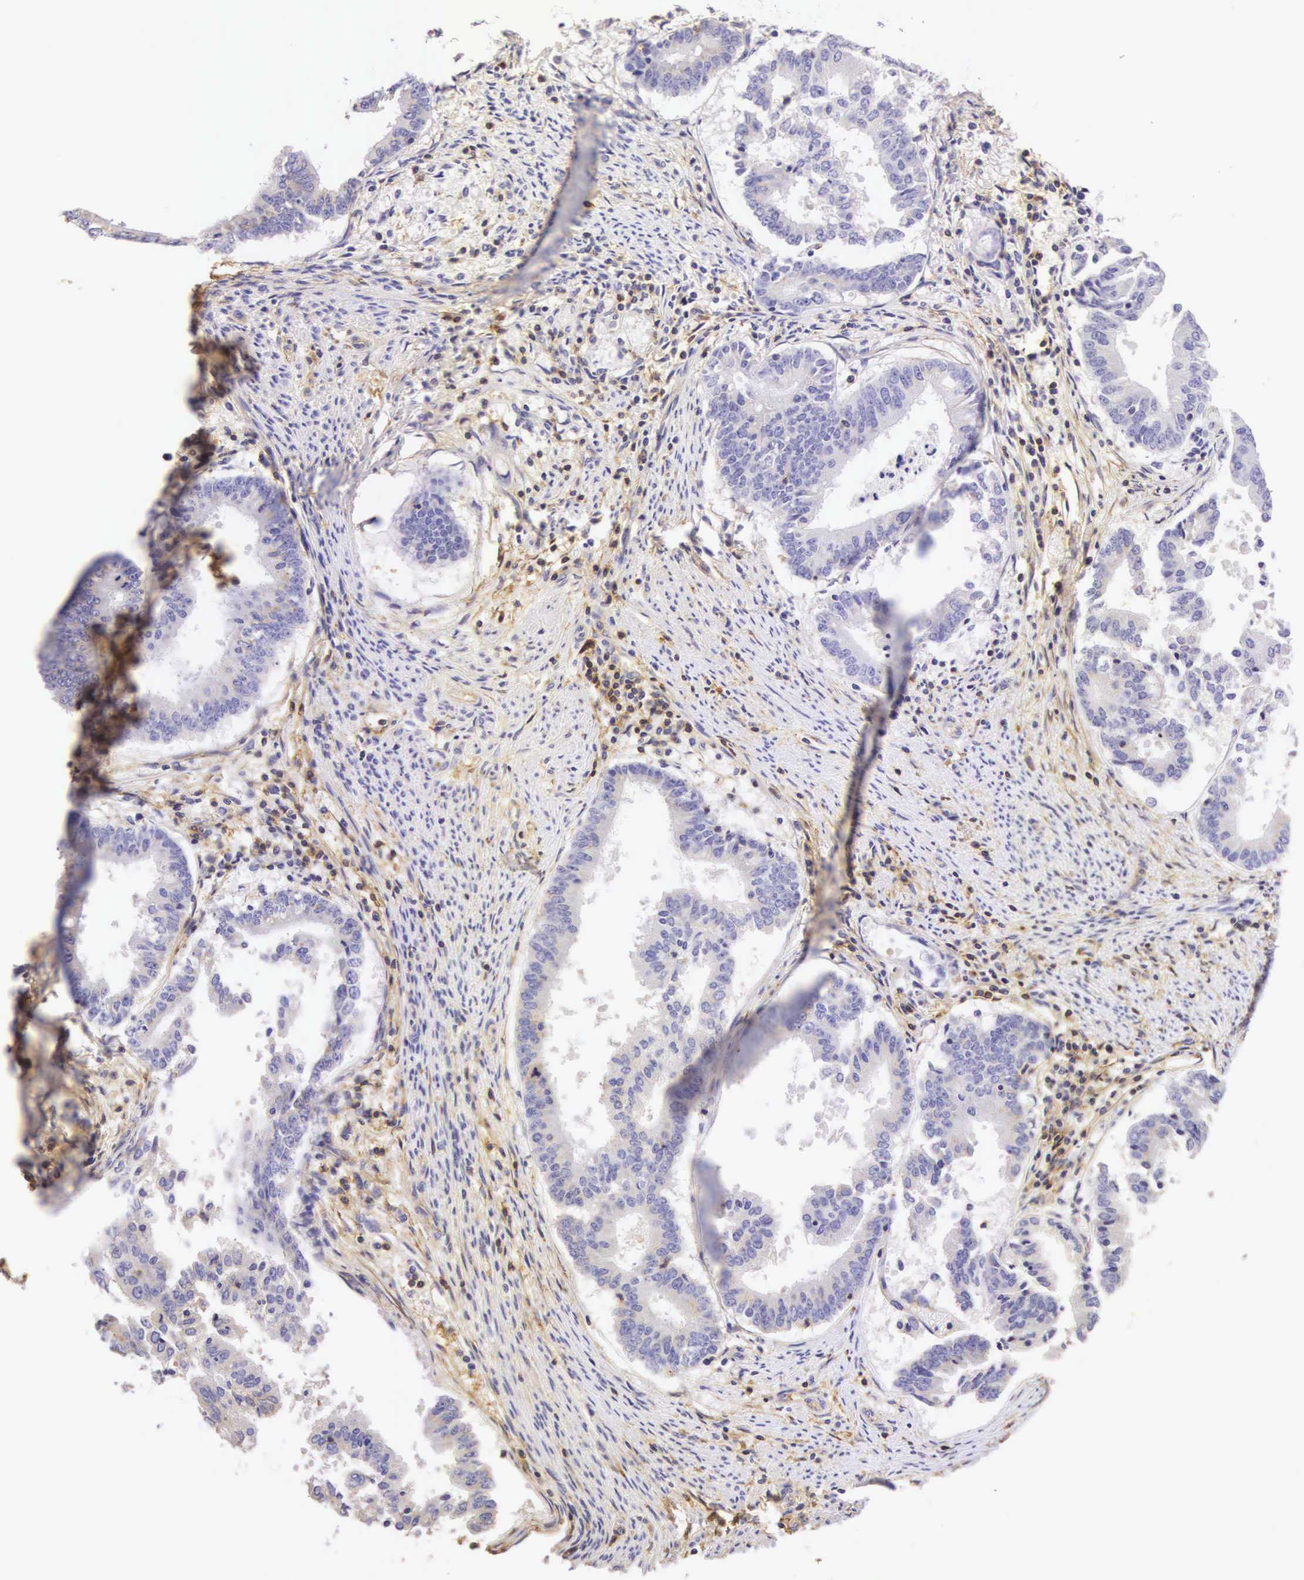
{"staining": {"intensity": "negative", "quantity": "none", "location": "none"}, "tissue": "endometrial cancer", "cell_type": "Tumor cells", "image_type": "cancer", "snomed": [{"axis": "morphology", "description": "Adenocarcinoma, NOS"}, {"axis": "topography", "description": "Endometrium"}], "caption": "High magnification brightfield microscopy of endometrial cancer (adenocarcinoma) stained with DAB (3,3'-diaminobenzidine) (brown) and counterstained with hematoxylin (blue): tumor cells show no significant expression. (Brightfield microscopy of DAB (3,3'-diaminobenzidine) immunohistochemistry (IHC) at high magnification).", "gene": "CD99", "patient": {"sex": "female", "age": 63}}